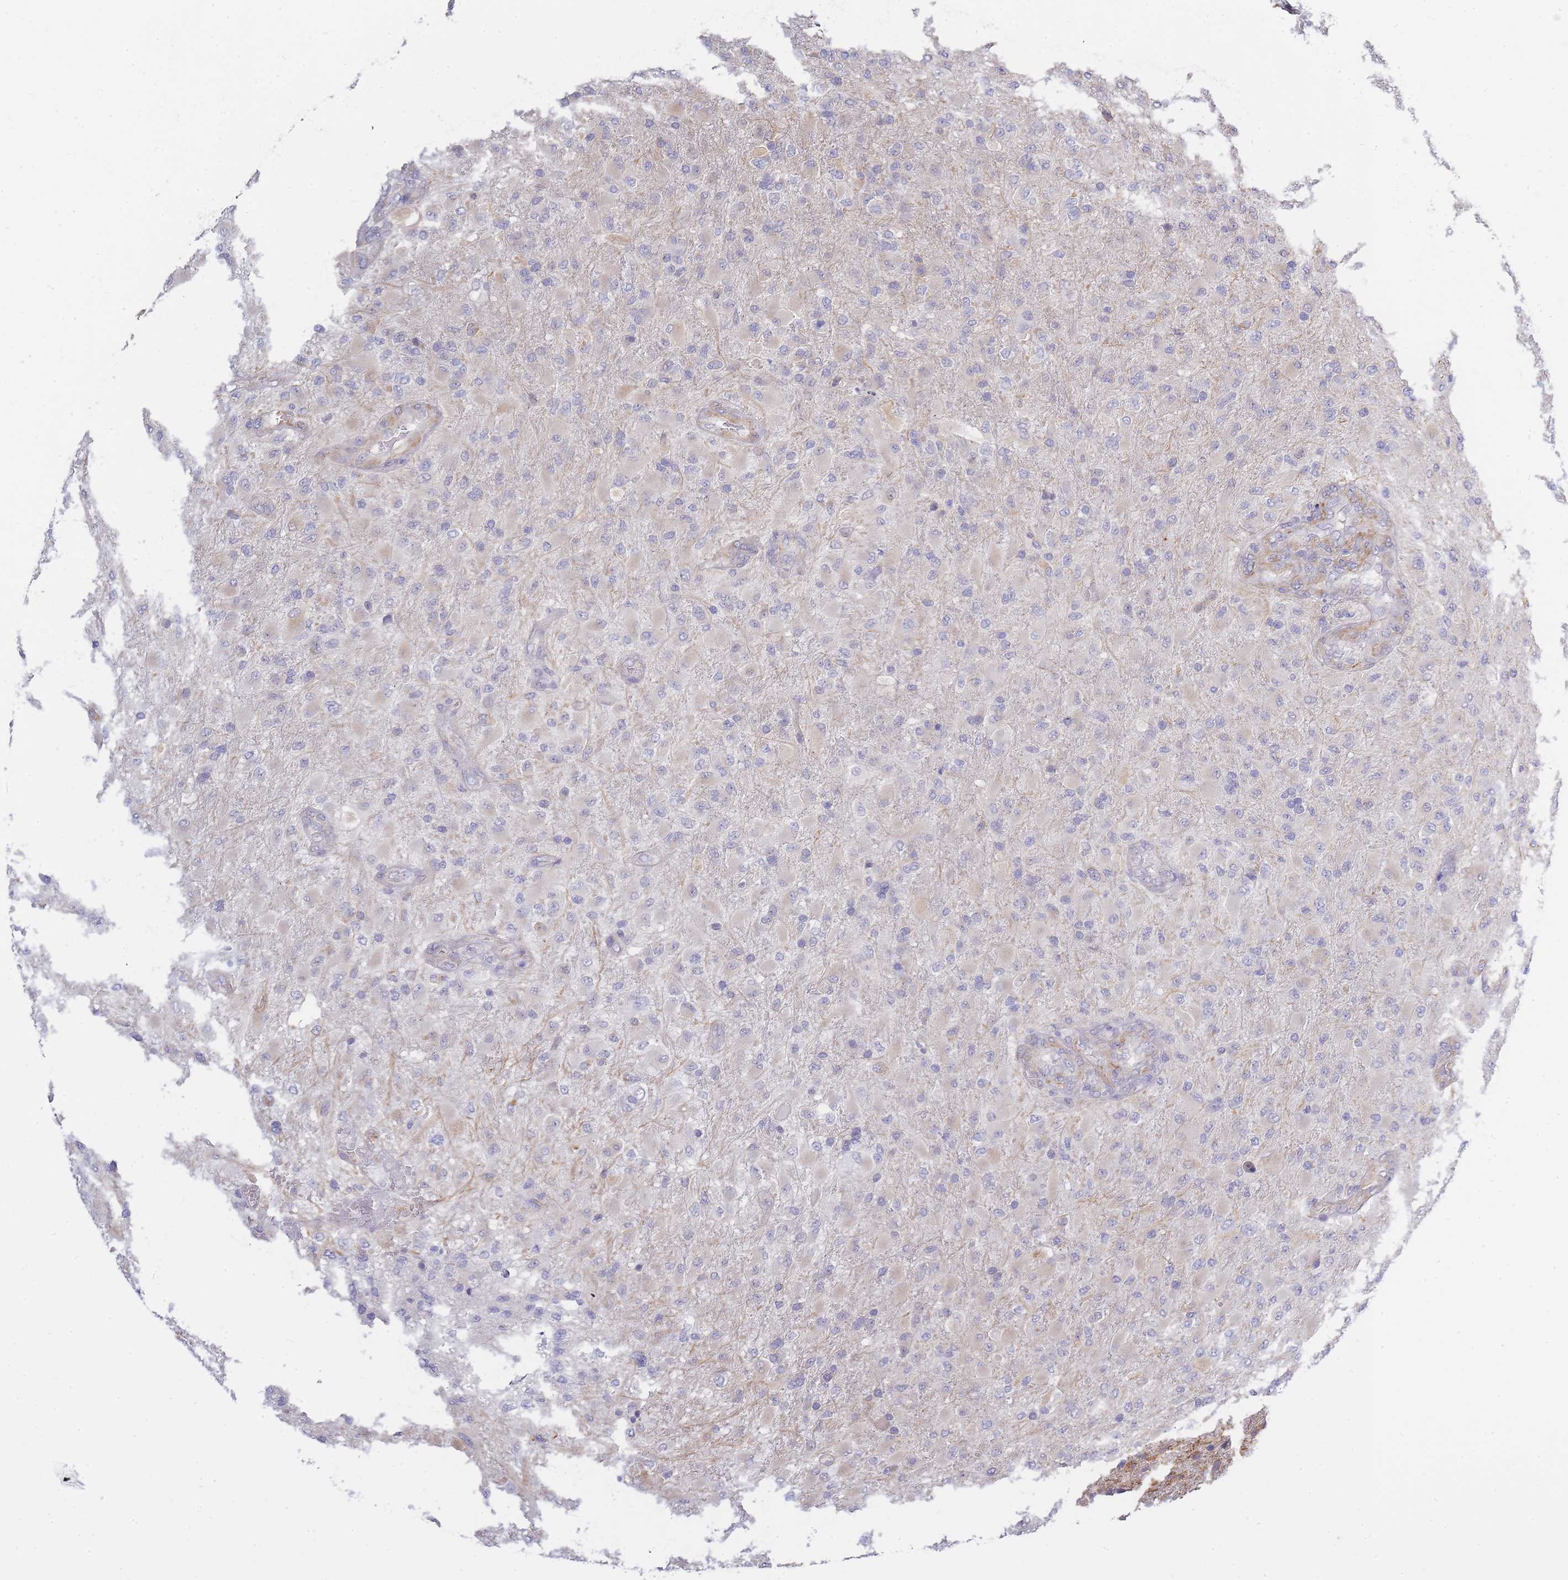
{"staining": {"intensity": "negative", "quantity": "none", "location": "none"}, "tissue": "glioma", "cell_type": "Tumor cells", "image_type": "cancer", "snomed": [{"axis": "morphology", "description": "Glioma, malignant, Low grade"}, {"axis": "topography", "description": "Brain"}], "caption": "Immunohistochemistry (IHC) image of malignant glioma (low-grade) stained for a protein (brown), which exhibits no positivity in tumor cells.", "gene": "C19orf25", "patient": {"sex": "male", "age": 65}}